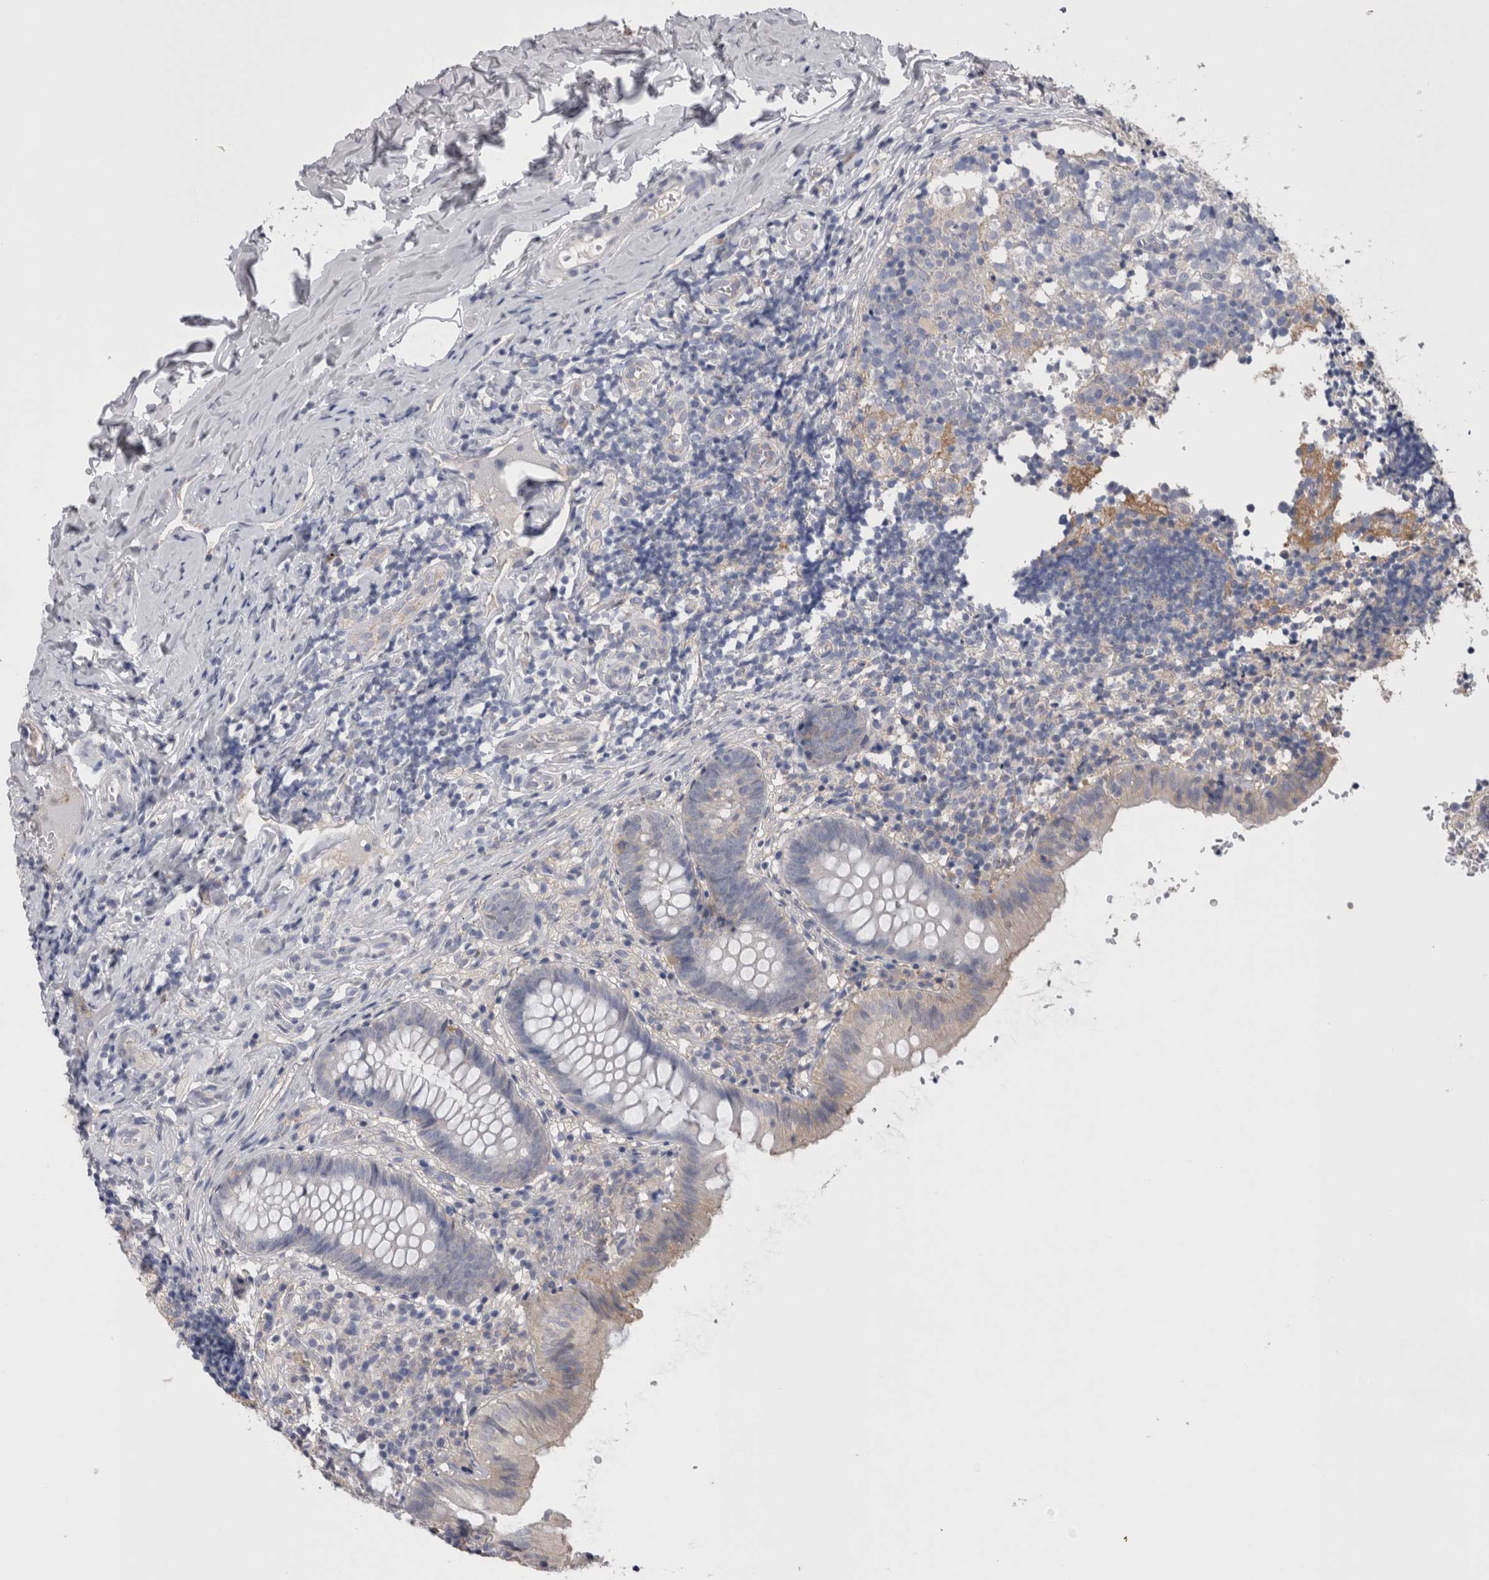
{"staining": {"intensity": "negative", "quantity": "none", "location": "none"}, "tissue": "appendix", "cell_type": "Glandular cells", "image_type": "normal", "snomed": [{"axis": "morphology", "description": "Normal tissue, NOS"}, {"axis": "topography", "description": "Appendix"}], "caption": "IHC of unremarkable human appendix shows no expression in glandular cells. (DAB IHC, high magnification).", "gene": "NECTIN2", "patient": {"sex": "male", "age": 8}}